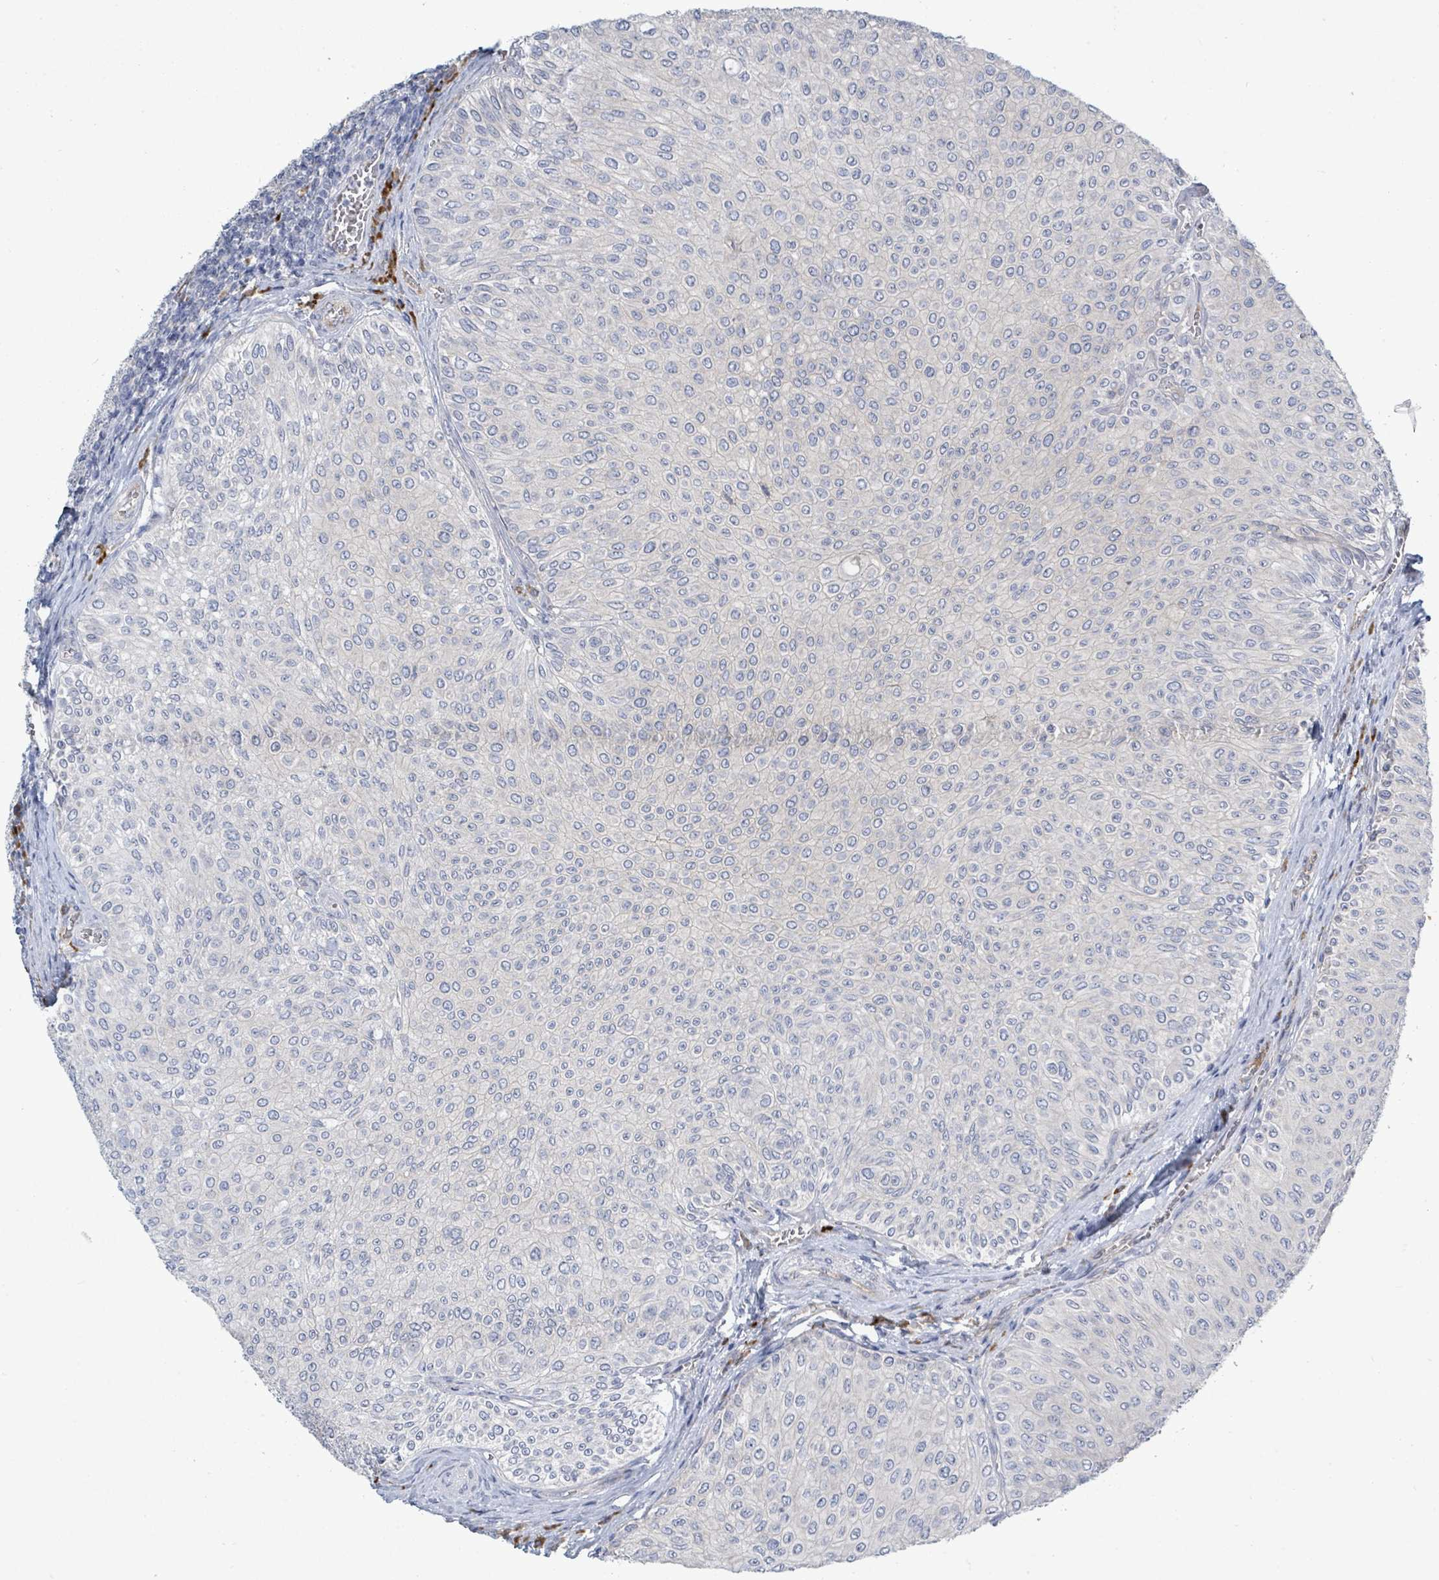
{"staining": {"intensity": "negative", "quantity": "none", "location": "none"}, "tissue": "urothelial cancer", "cell_type": "Tumor cells", "image_type": "cancer", "snomed": [{"axis": "morphology", "description": "Urothelial carcinoma, NOS"}, {"axis": "topography", "description": "Urinary bladder"}], "caption": "This is an IHC histopathology image of human transitional cell carcinoma. There is no positivity in tumor cells.", "gene": "SIRPB1", "patient": {"sex": "male", "age": 59}}